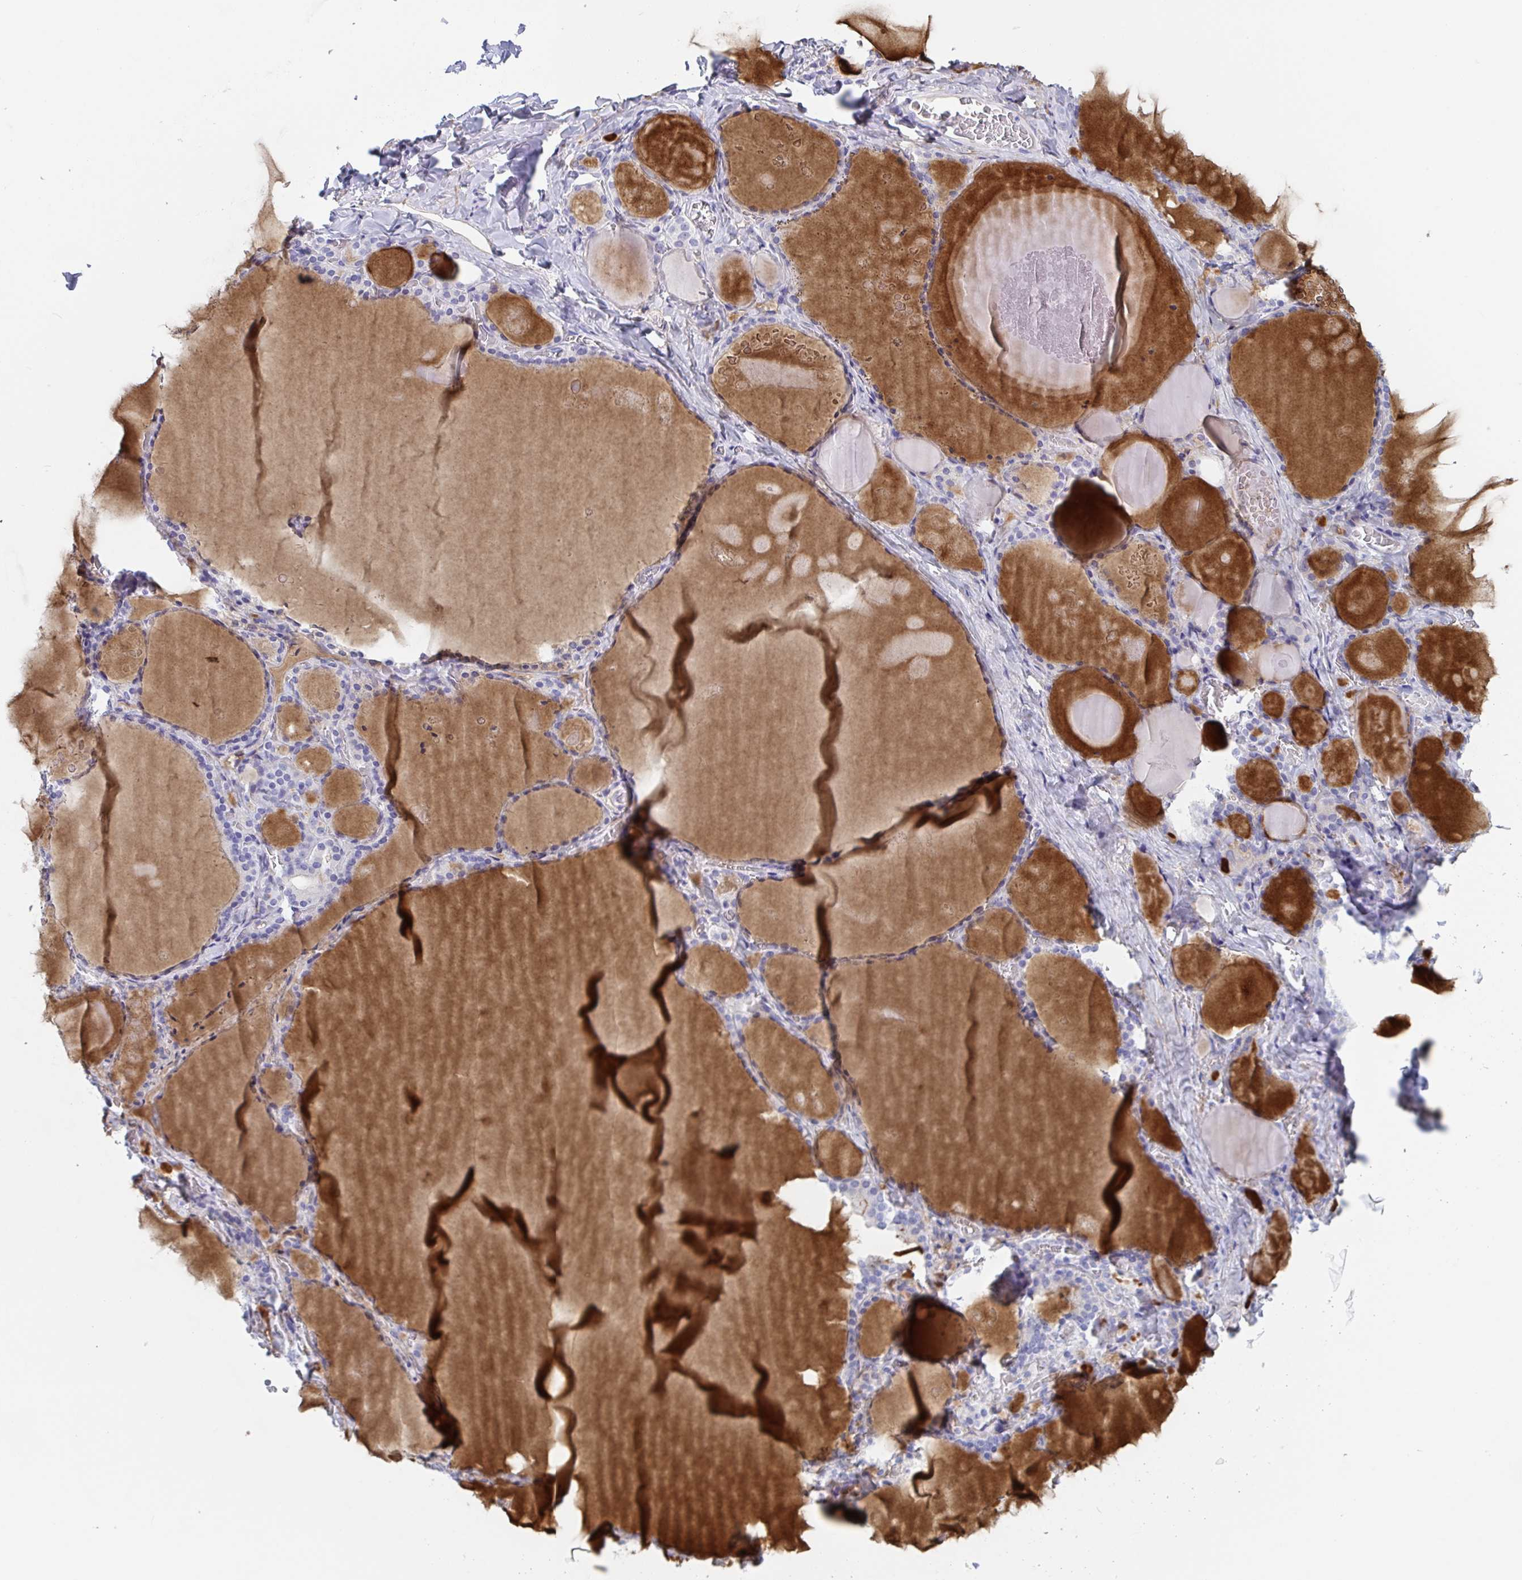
{"staining": {"intensity": "negative", "quantity": "none", "location": "none"}, "tissue": "thyroid gland", "cell_type": "Glandular cells", "image_type": "normal", "snomed": [{"axis": "morphology", "description": "Normal tissue, NOS"}, {"axis": "topography", "description": "Thyroid gland"}], "caption": "Glandular cells show no significant protein expression in unremarkable thyroid gland.", "gene": "ZPBP", "patient": {"sex": "male", "age": 56}}